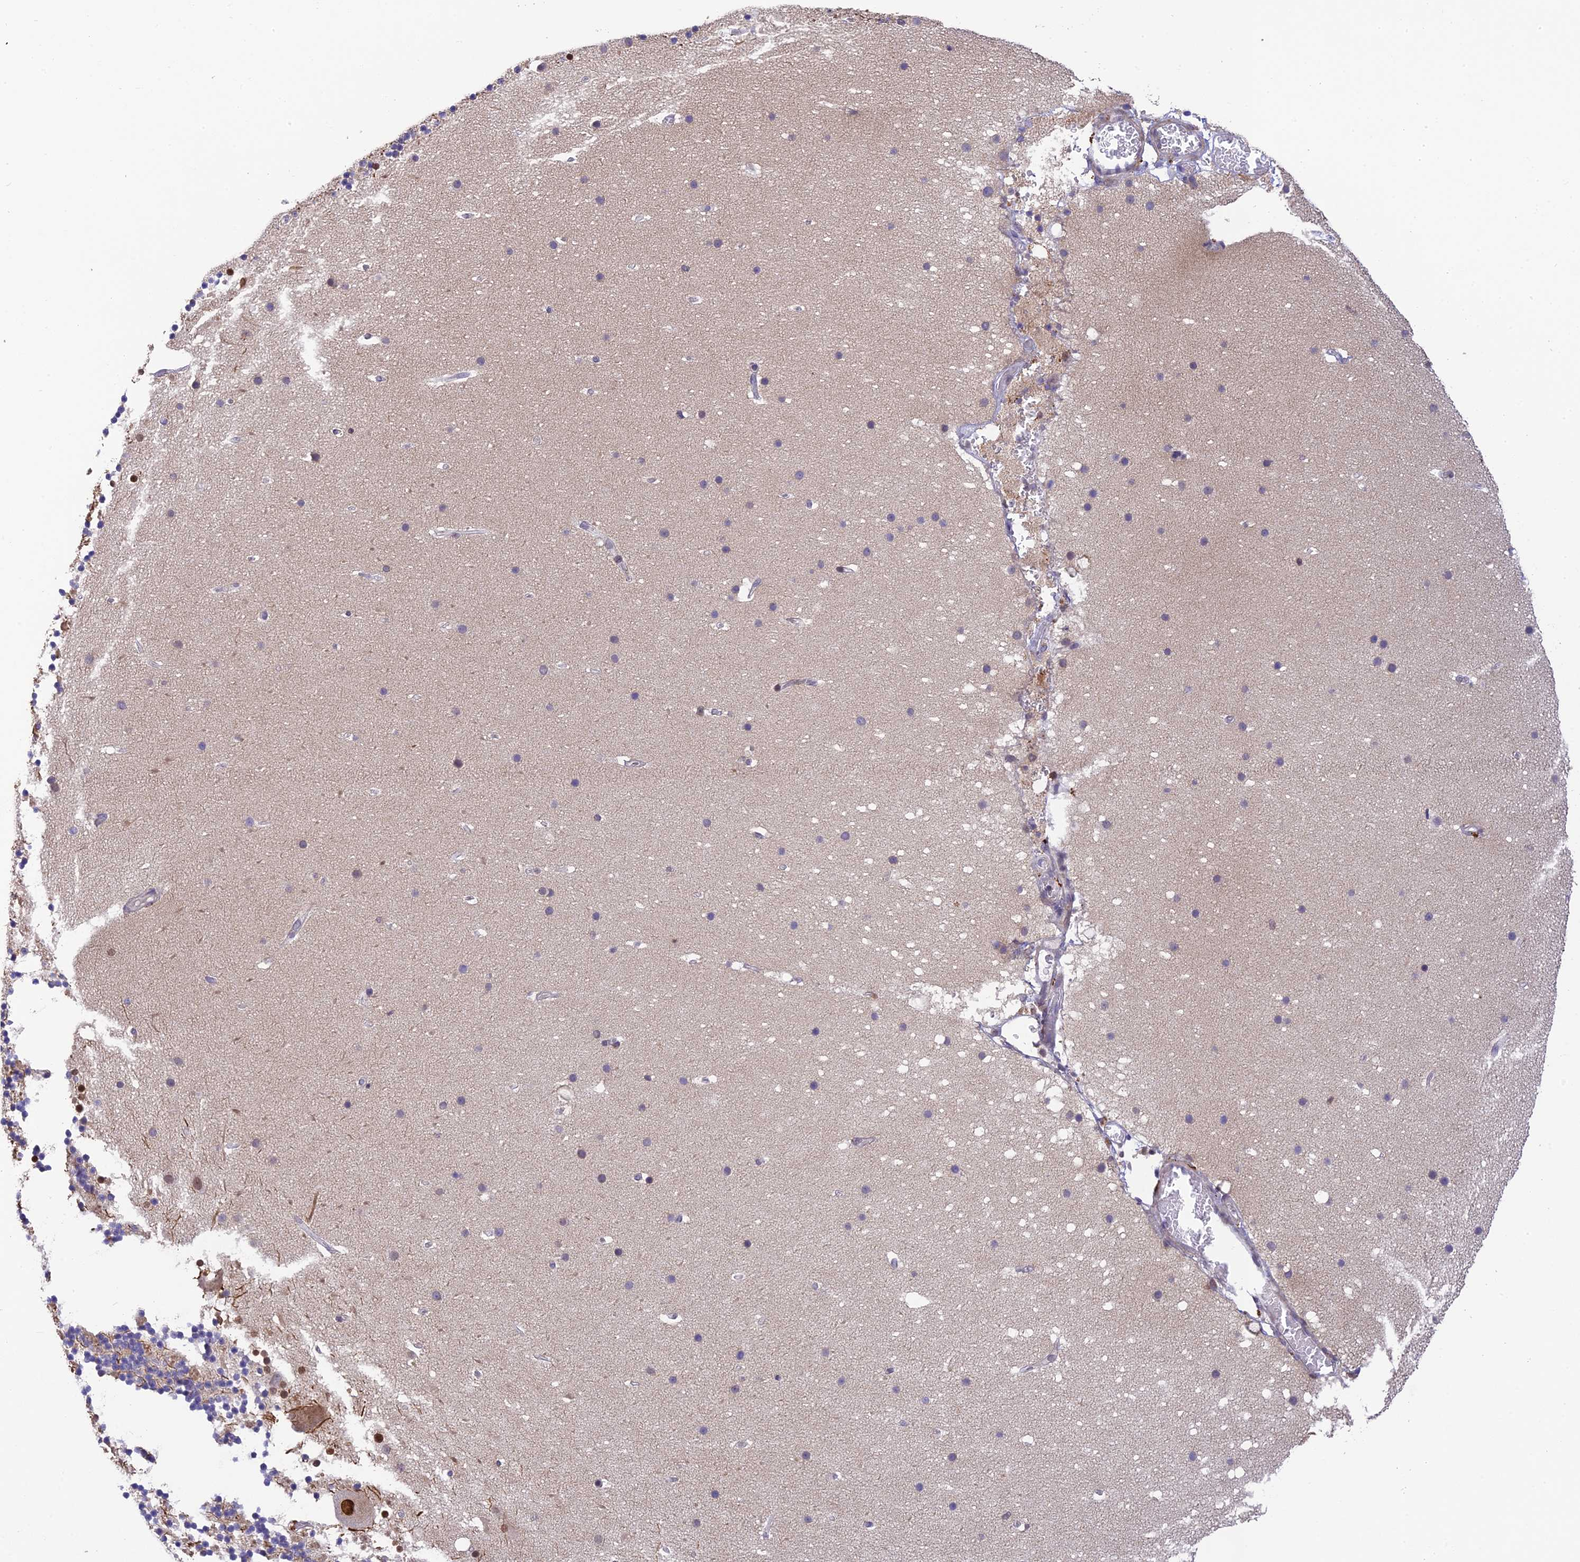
{"staining": {"intensity": "negative", "quantity": "none", "location": "none"}, "tissue": "cerebellum", "cell_type": "Cells in granular layer", "image_type": "normal", "snomed": [{"axis": "morphology", "description": "Normal tissue, NOS"}, {"axis": "topography", "description": "Cerebellum"}], "caption": "The immunohistochemistry (IHC) photomicrograph has no significant positivity in cells in granular layer of cerebellum.", "gene": "BMT2", "patient": {"sex": "male", "age": 57}}